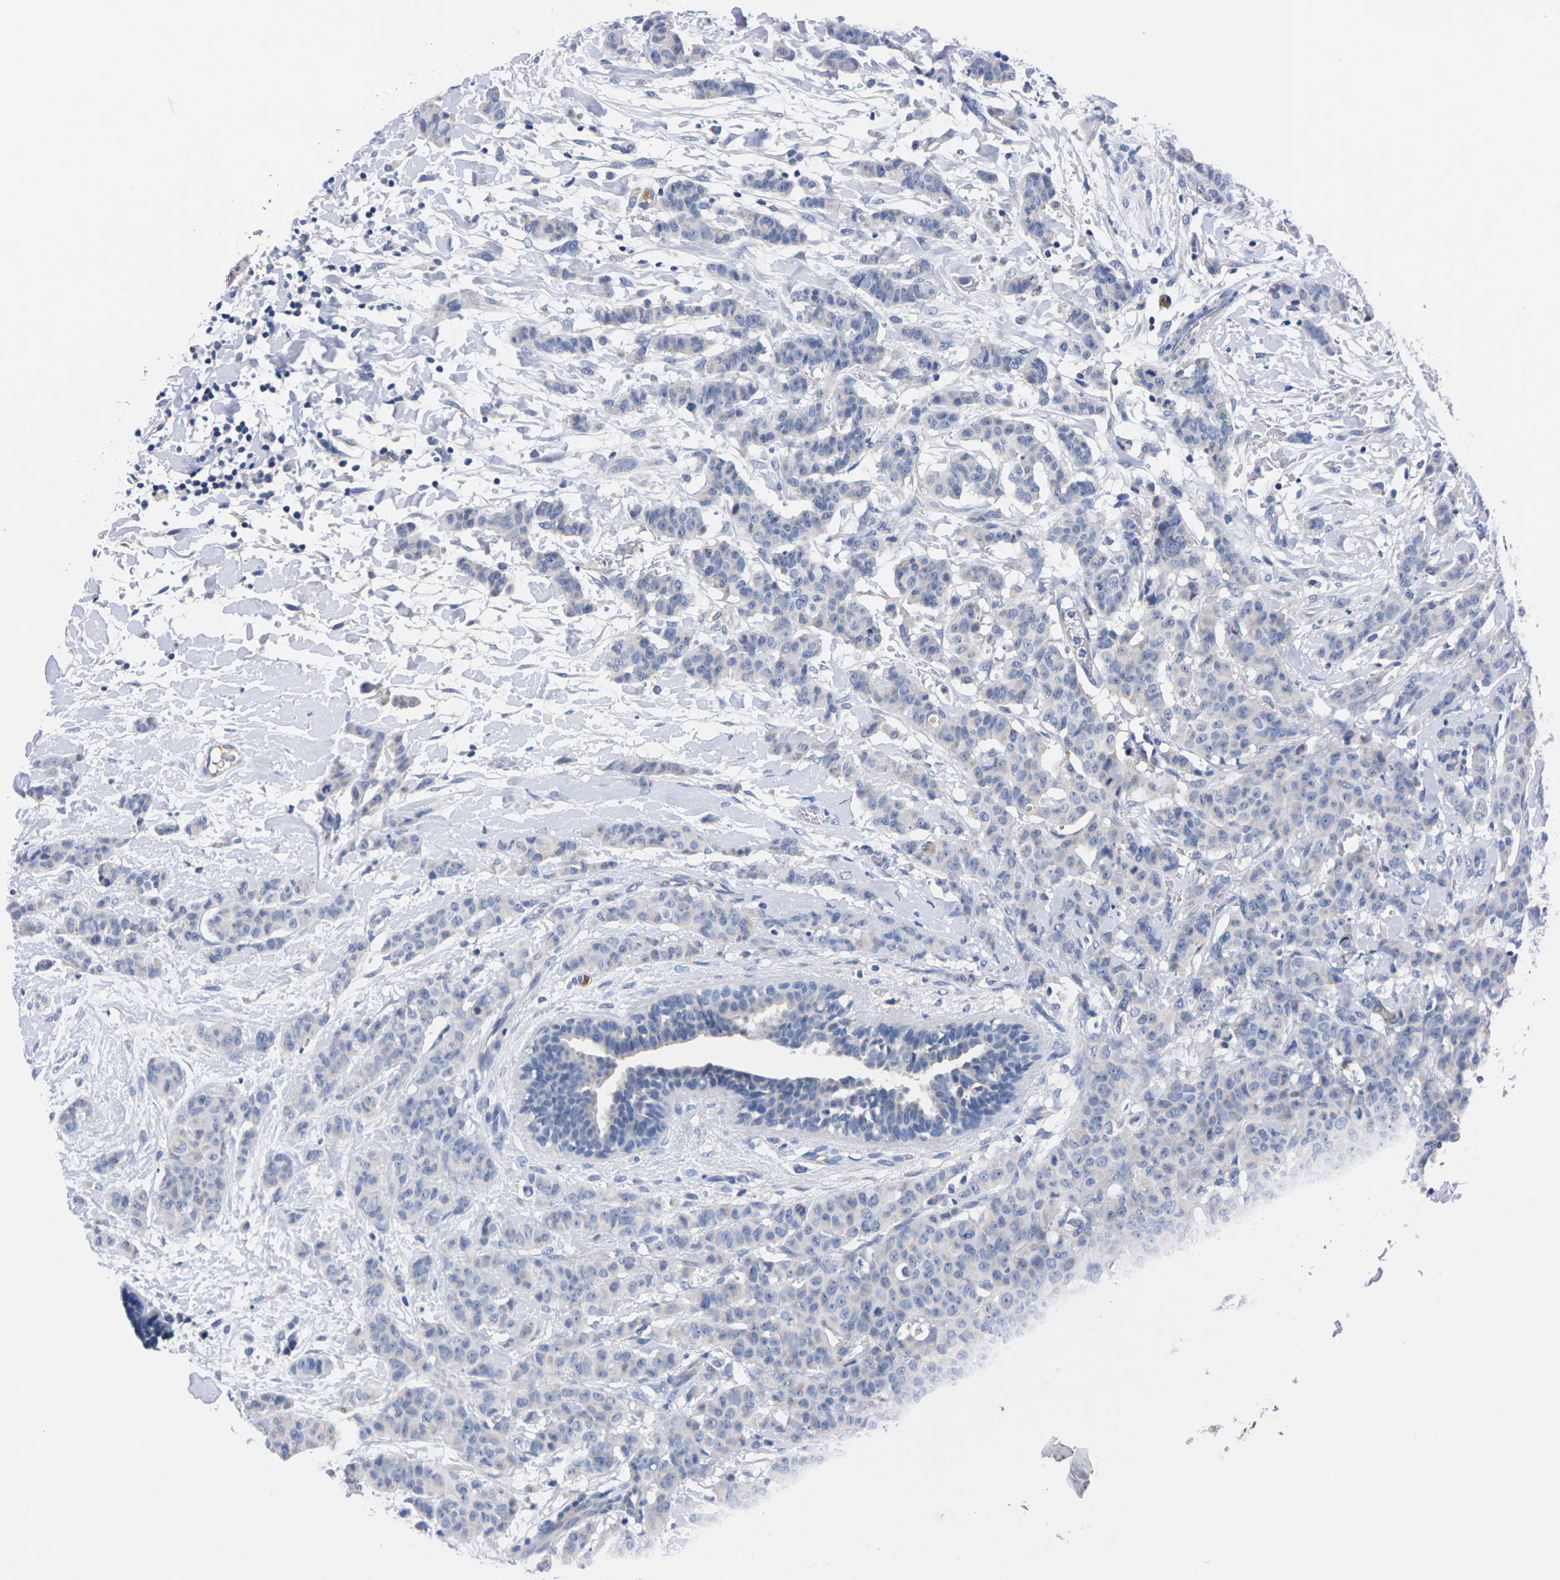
{"staining": {"intensity": "negative", "quantity": "none", "location": "none"}, "tissue": "breast cancer", "cell_type": "Tumor cells", "image_type": "cancer", "snomed": [{"axis": "morphology", "description": "Normal tissue, NOS"}, {"axis": "morphology", "description": "Duct carcinoma"}, {"axis": "topography", "description": "Breast"}], "caption": "IHC histopathology image of neoplastic tissue: human breast cancer (intraductal carcinoma) stained with DAB displays no significant protein positivity in tumor cells.", "gene": "FAM210A", "patient": {"sex": "female", "age": 40}}